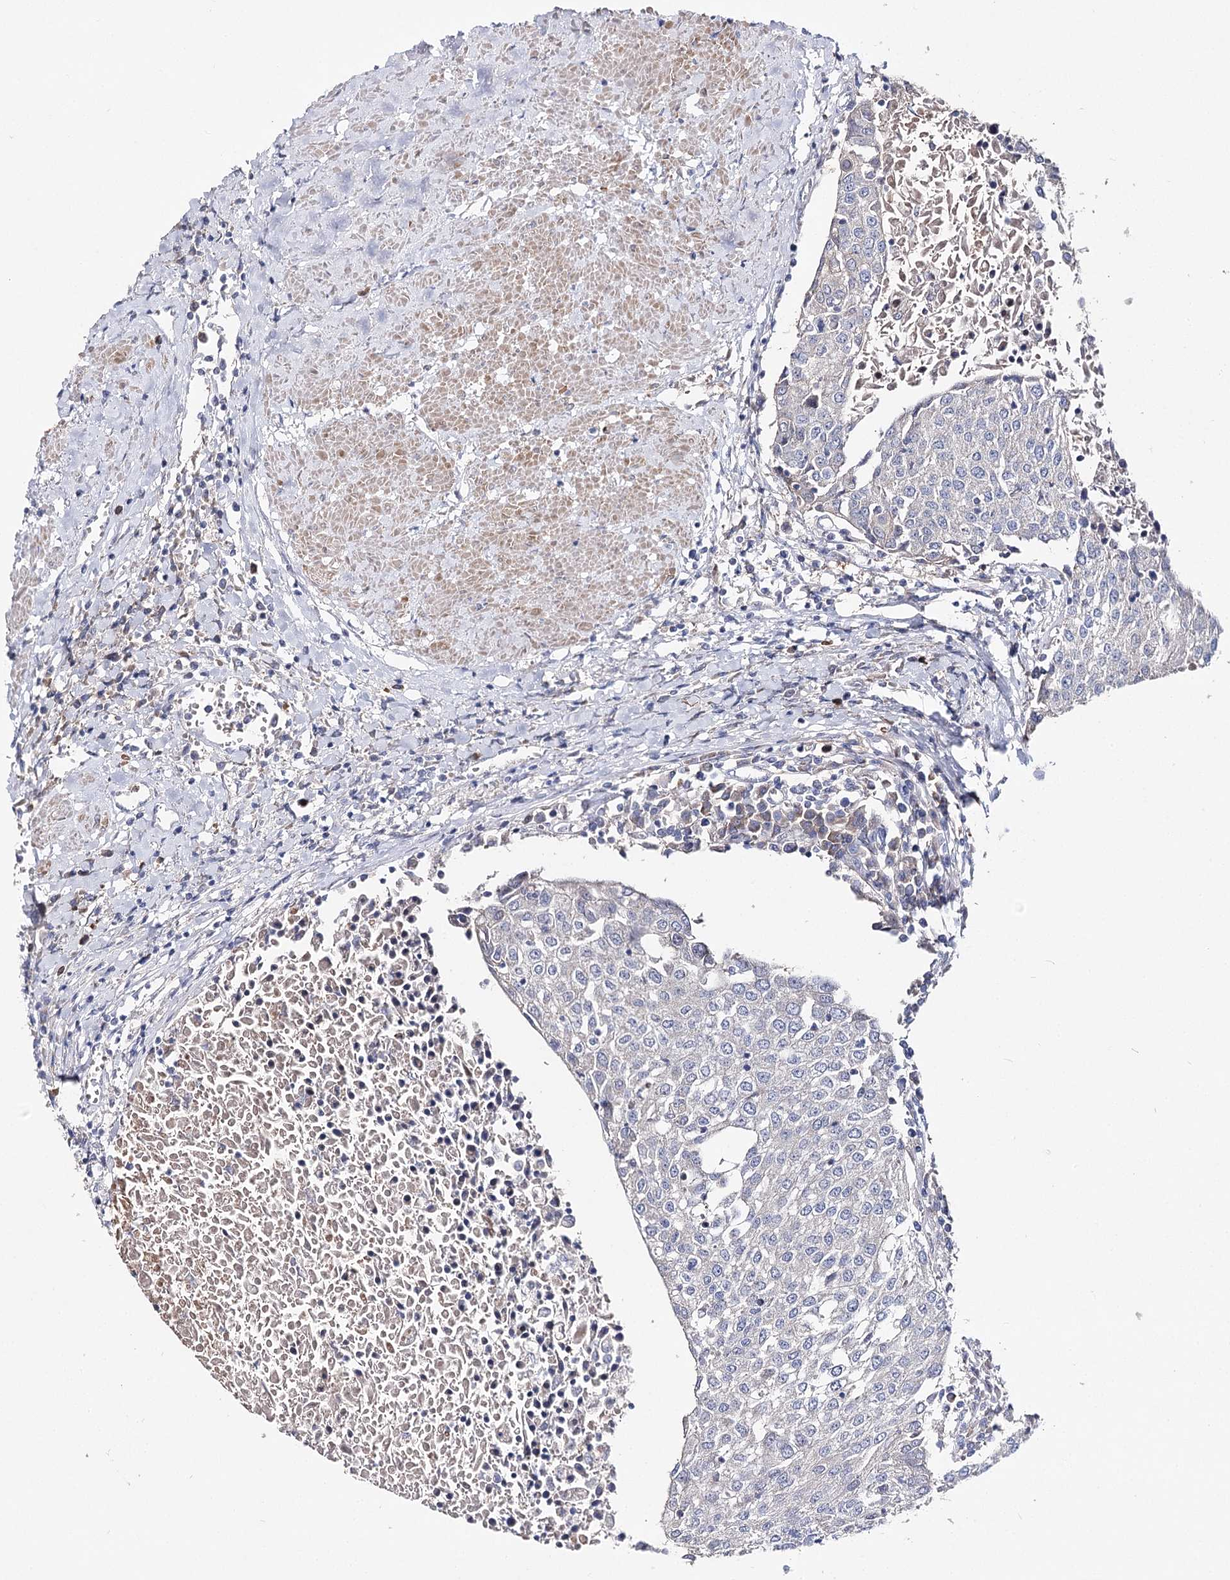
{"staining": {"intensity": "negative", "quantity": "none", "location": "none"}, "tissue": "urothelial cancer", "cell_type": "Tumor cells", "image_type": "cancer", "snomed": [{"axis": "morphology", "description": "Urothelial carcinoma, High grade"}, {"axis": "topography", "description": "Urinary bladder"}], "caption": "Tumor cells are negative for protein expression in human high-grade urothelial carcinoma.", "gene": "NRAP", "patient": {"sex": "female", "age": 85}}